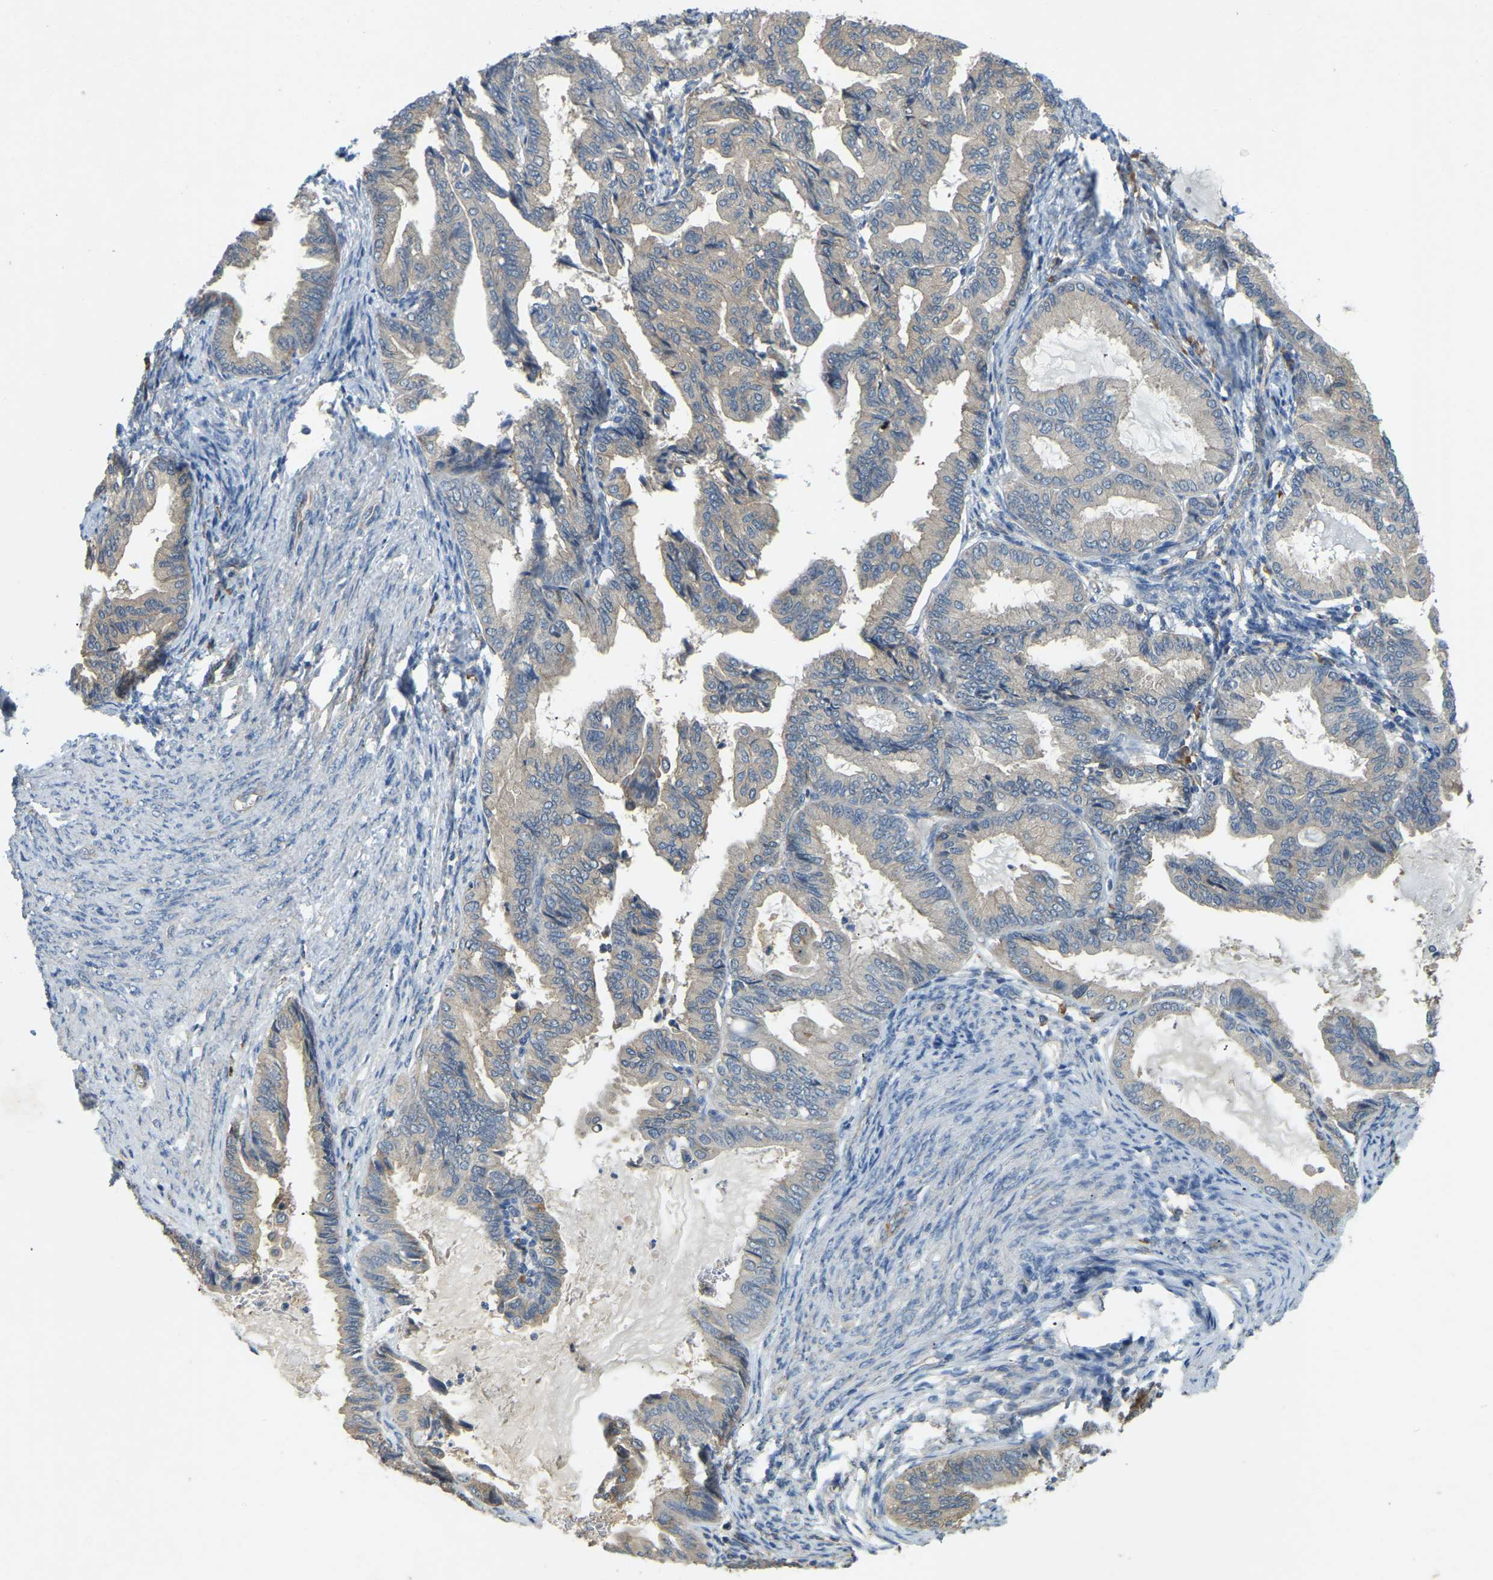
{"staining": {"intensity": "weak", "quantity": "25%-75%", "location": "cytoplasmic/membranous"}, "tissue": "endometrial cancer", "cell_type": "Tumor cells", "image_type": "cancer", "snomed": [{"axis": "morphology", "description": "Adenocarcinoma, NOS"}, {"axis": "topography", "description": "Endometrium"}], "caption": "Endometrial cancer (adenocarcinoma) stained with a protein marker shows weak staining in tumor cells.", "gene": "CFLAR", "patient": {"sex": "female", "age": 86}}